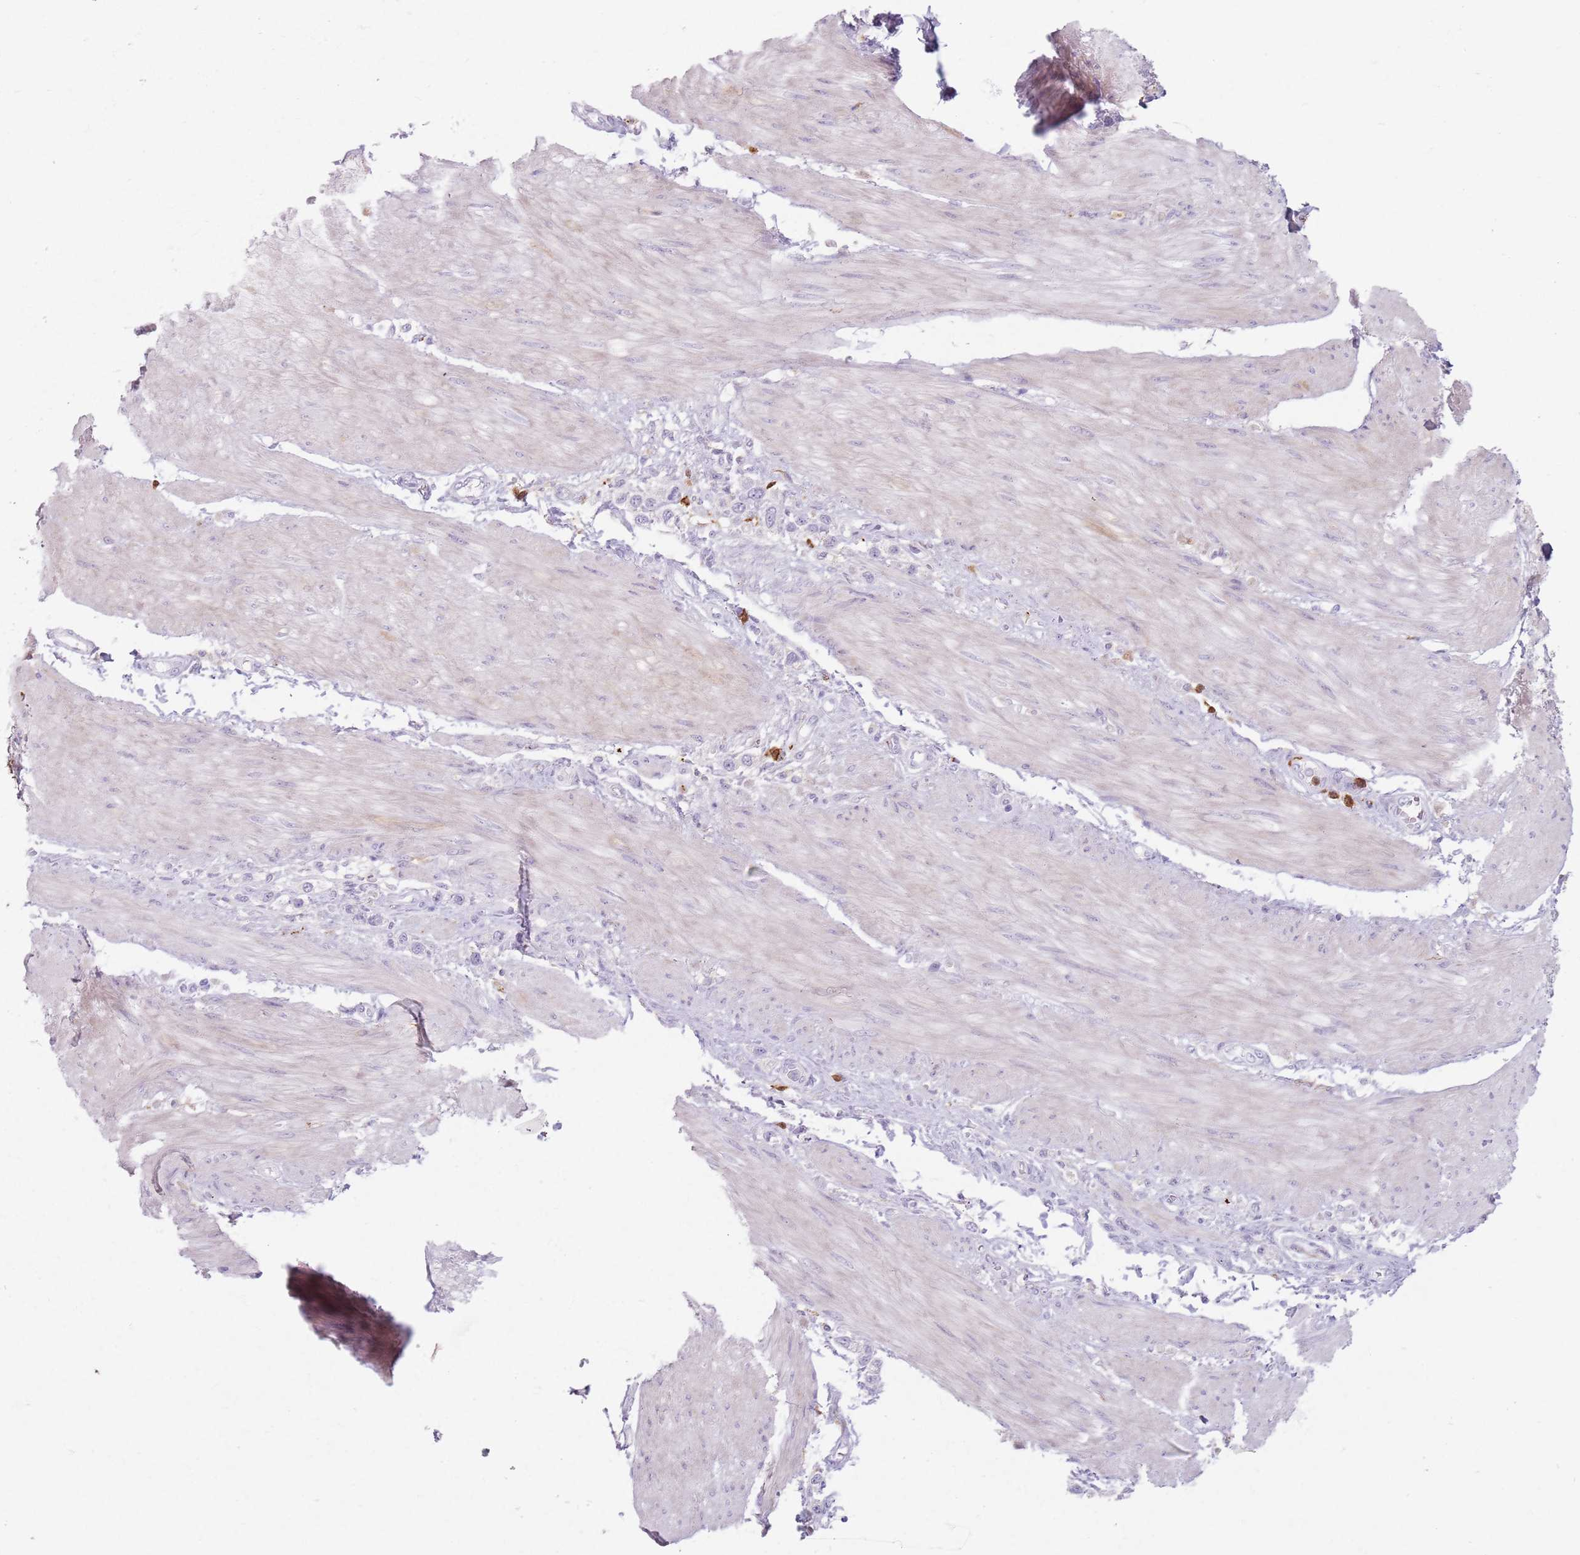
{"staining": {"intensity": "negative", "quantity": "none", "location": "none"}, "tissue": "stomach cancer", "cell_type": "Tumor cells", "image_type": "cancer", "snomed": [{"axis": "morphology", "description": "Adenocarcinoma, NOS"}, {"axis": "topography", "description": "Stomach"}], "caption": "This histopathology image is of stomach cancer (adenocarcinoma) stained with immunohistochemistry to label a protein in brown with the nuclei are counter-stained blue. There is no expression in tumor cells. Nuclei are stained in blue.", "gene": "GDPGP1", "patient": {"sex": "female", "age": 65}}